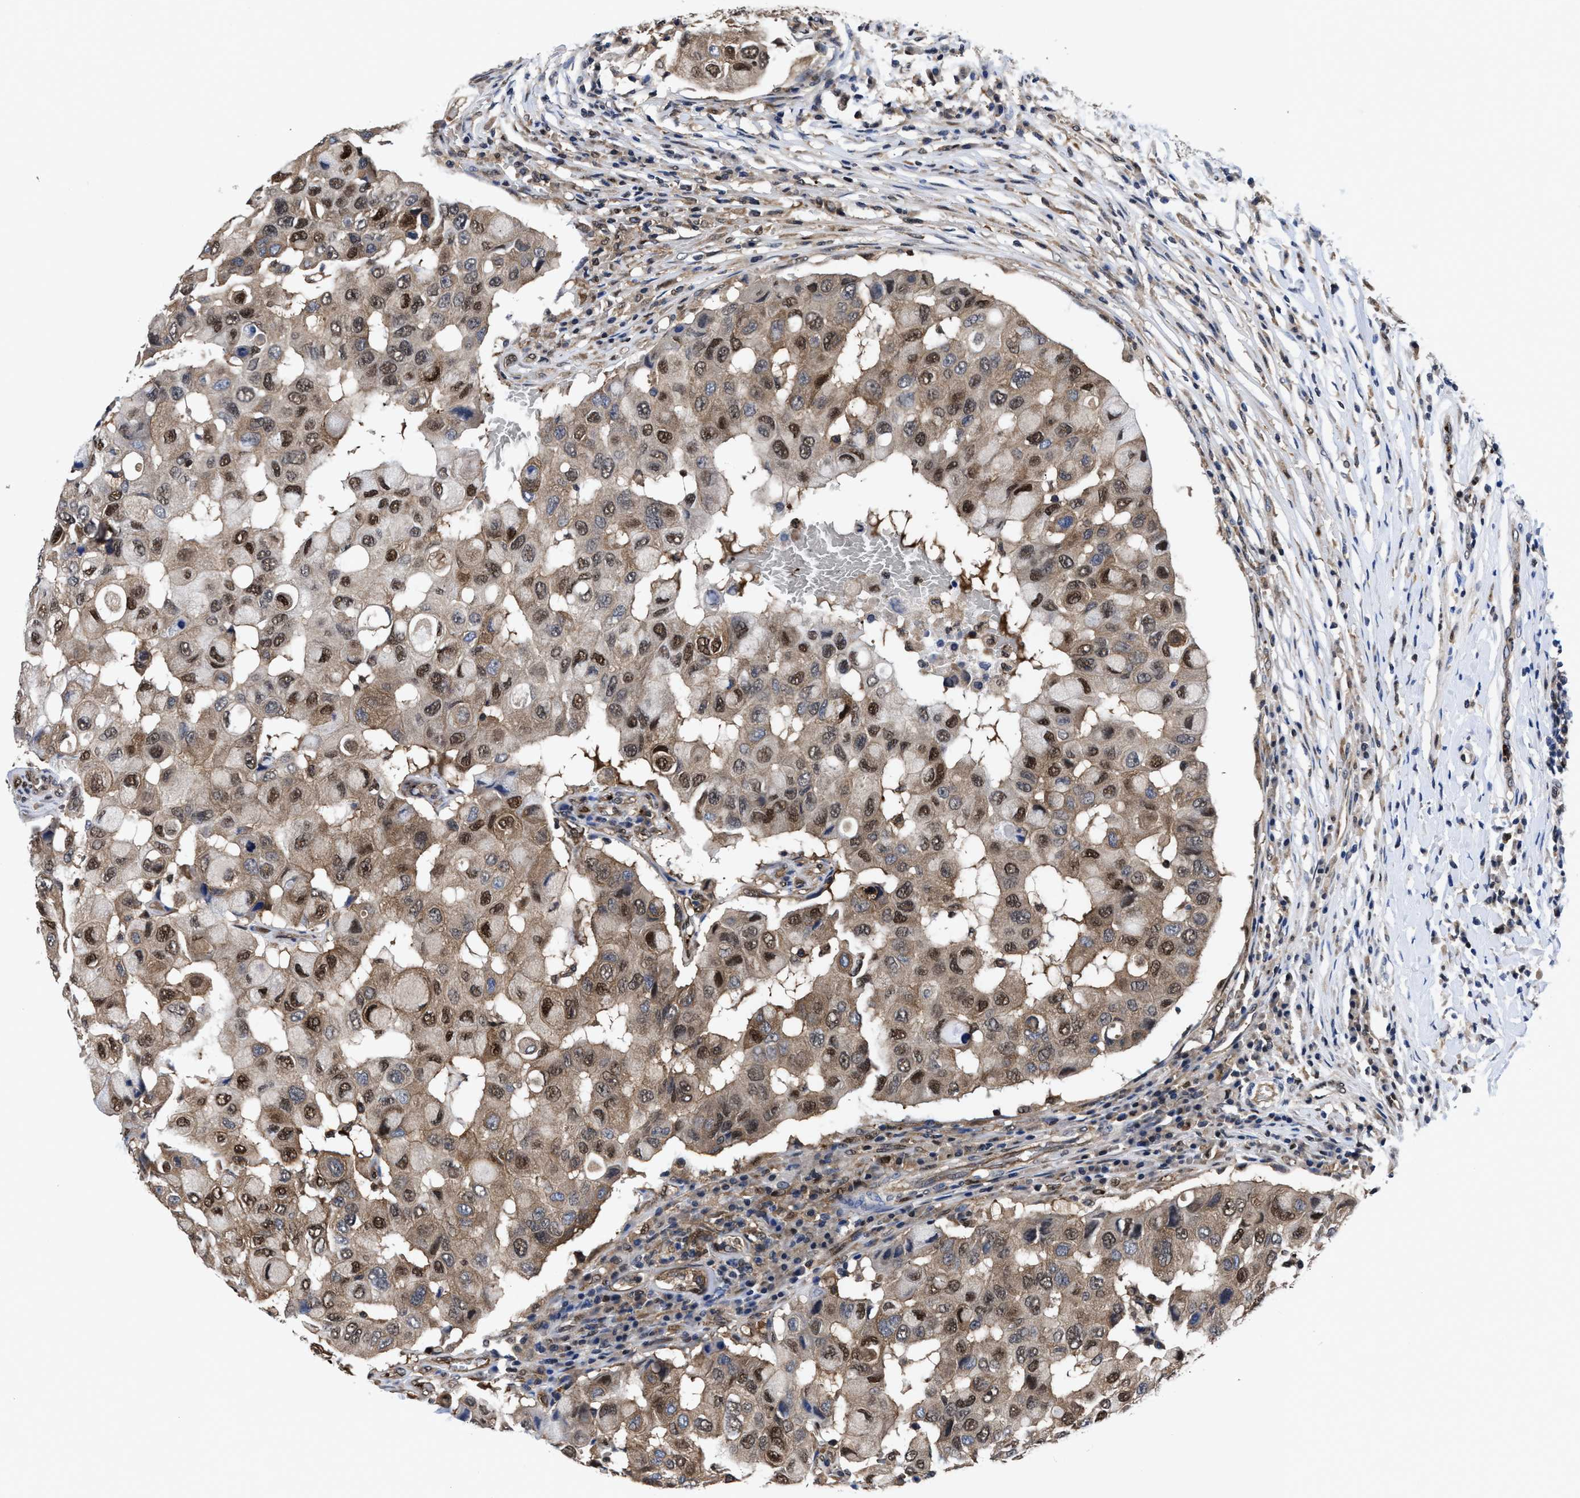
{"staining": {"intensity": "moderate", "quantity": ">75%", "location": "cytoplasmic/membranous,nuclear"}, "tissue": "breast cancer", "cell_type": "Tumor cells", "image_type": "cancer", "snomed": [{"axis": "morphology", "description": "Duct carcinoma"}, {"axis": "topography", "description": "Breast"}], "caption": "A photomicrograph showing moderate cytoplasmic/membranous and nuclear positivity in about >75% of tumor cells in breast intraductal carcinoma, as visualized by brown immunohistochemical staining.", "gene": "ACLY", "patient": {"sex": "female", "age": 27}}